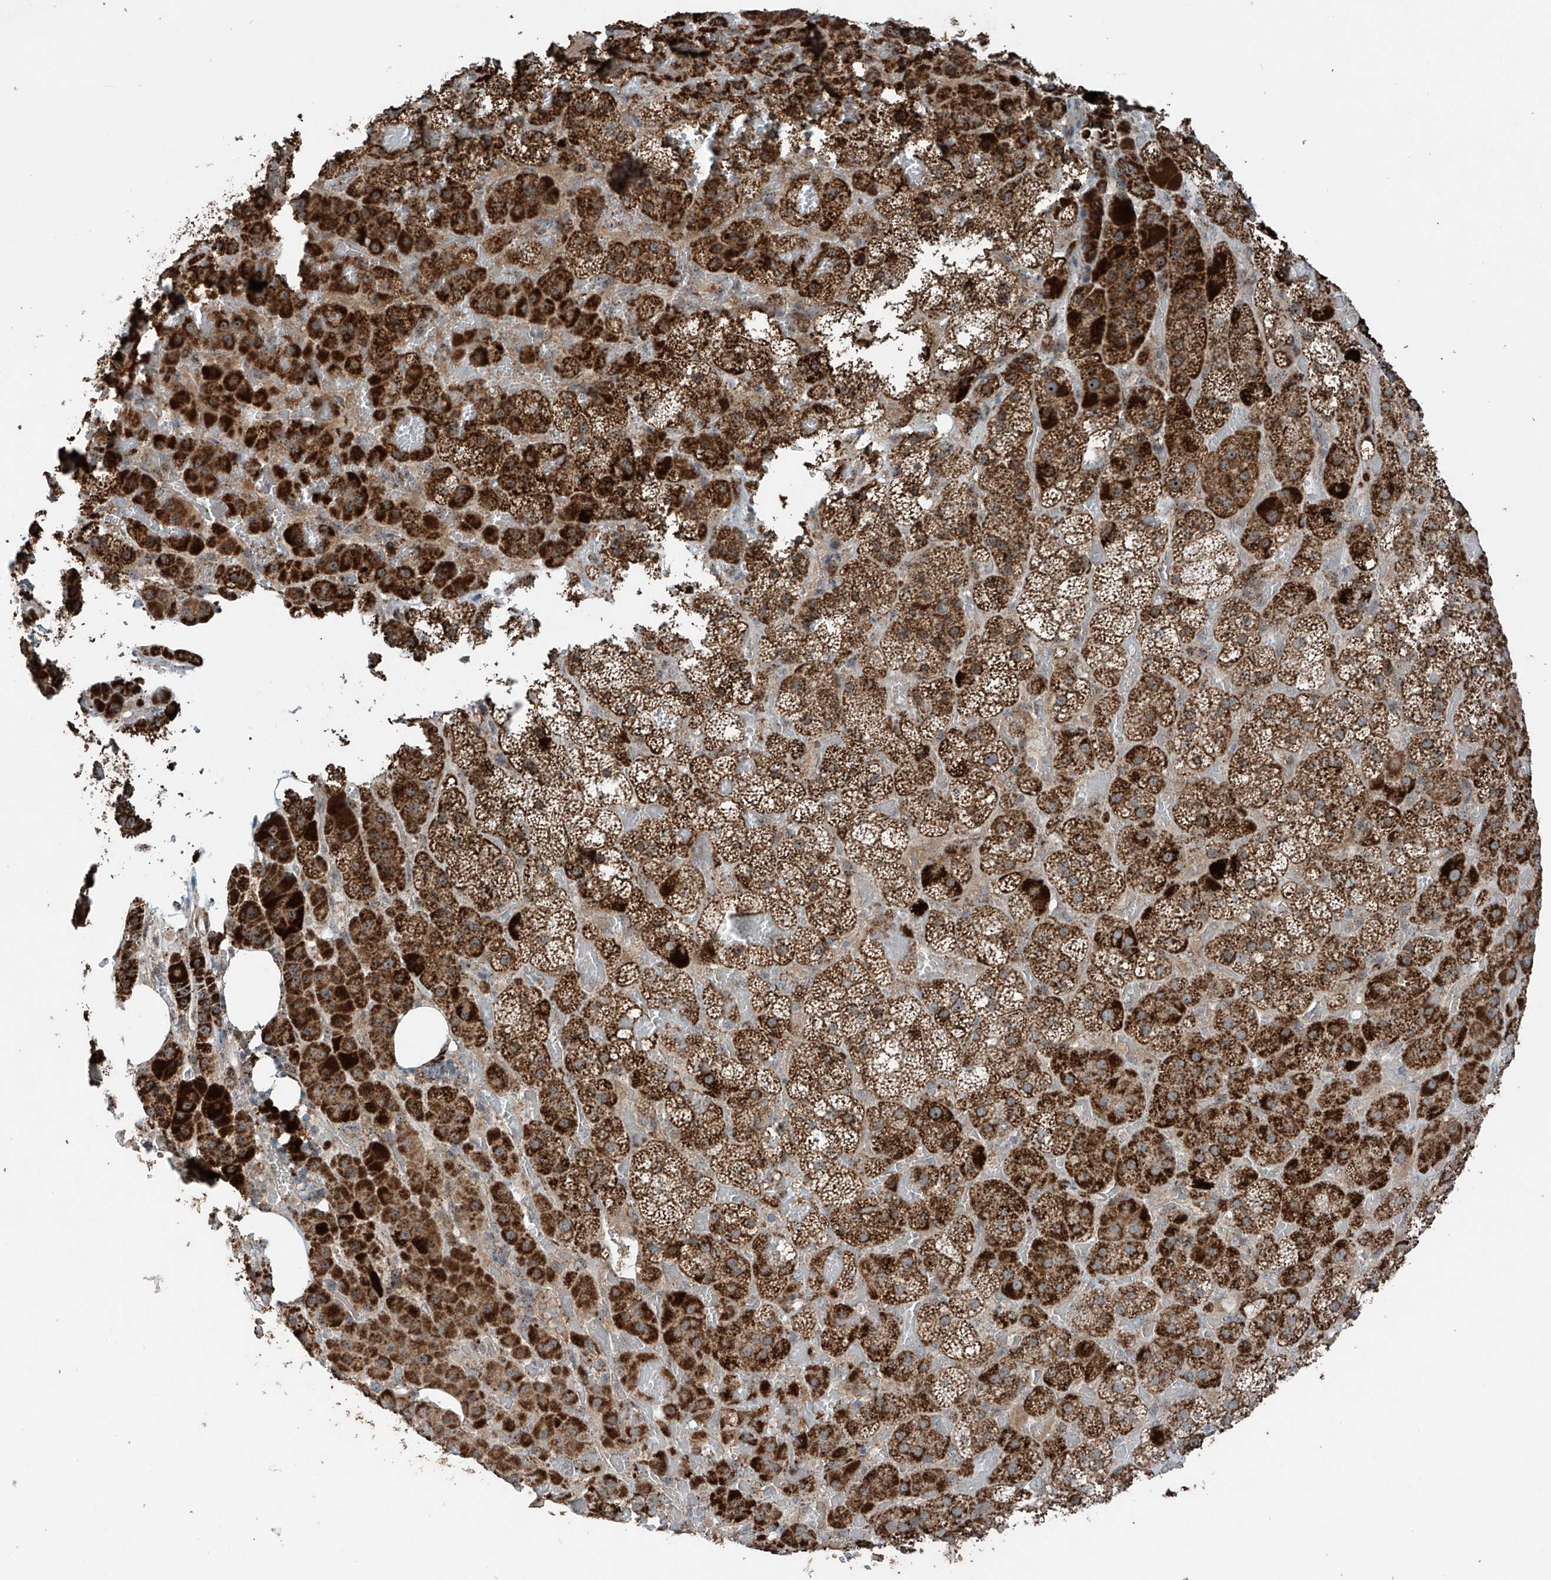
{"staining": {"intensity": "strong", "quantity": ">75%", "location": "cytoplasmic/membranous"}, "tissue": "adrenal gland", "cell_type": "Glandular cells", "image_type": "normal", "snomed": [{"axis": "morphology", "description": "Normal tissue, NOS"}, {"axis": "topography", "description": "Adrenal gland"}], "caption": "This photomicrograph exhibits IHC staining of unremarkable adrenal gland, with high strong cytoplasmic/membranous staining in about >75% of glandular cells.", "gene": "SAMD3", "patient": {"sex": "female", "age": 59}}